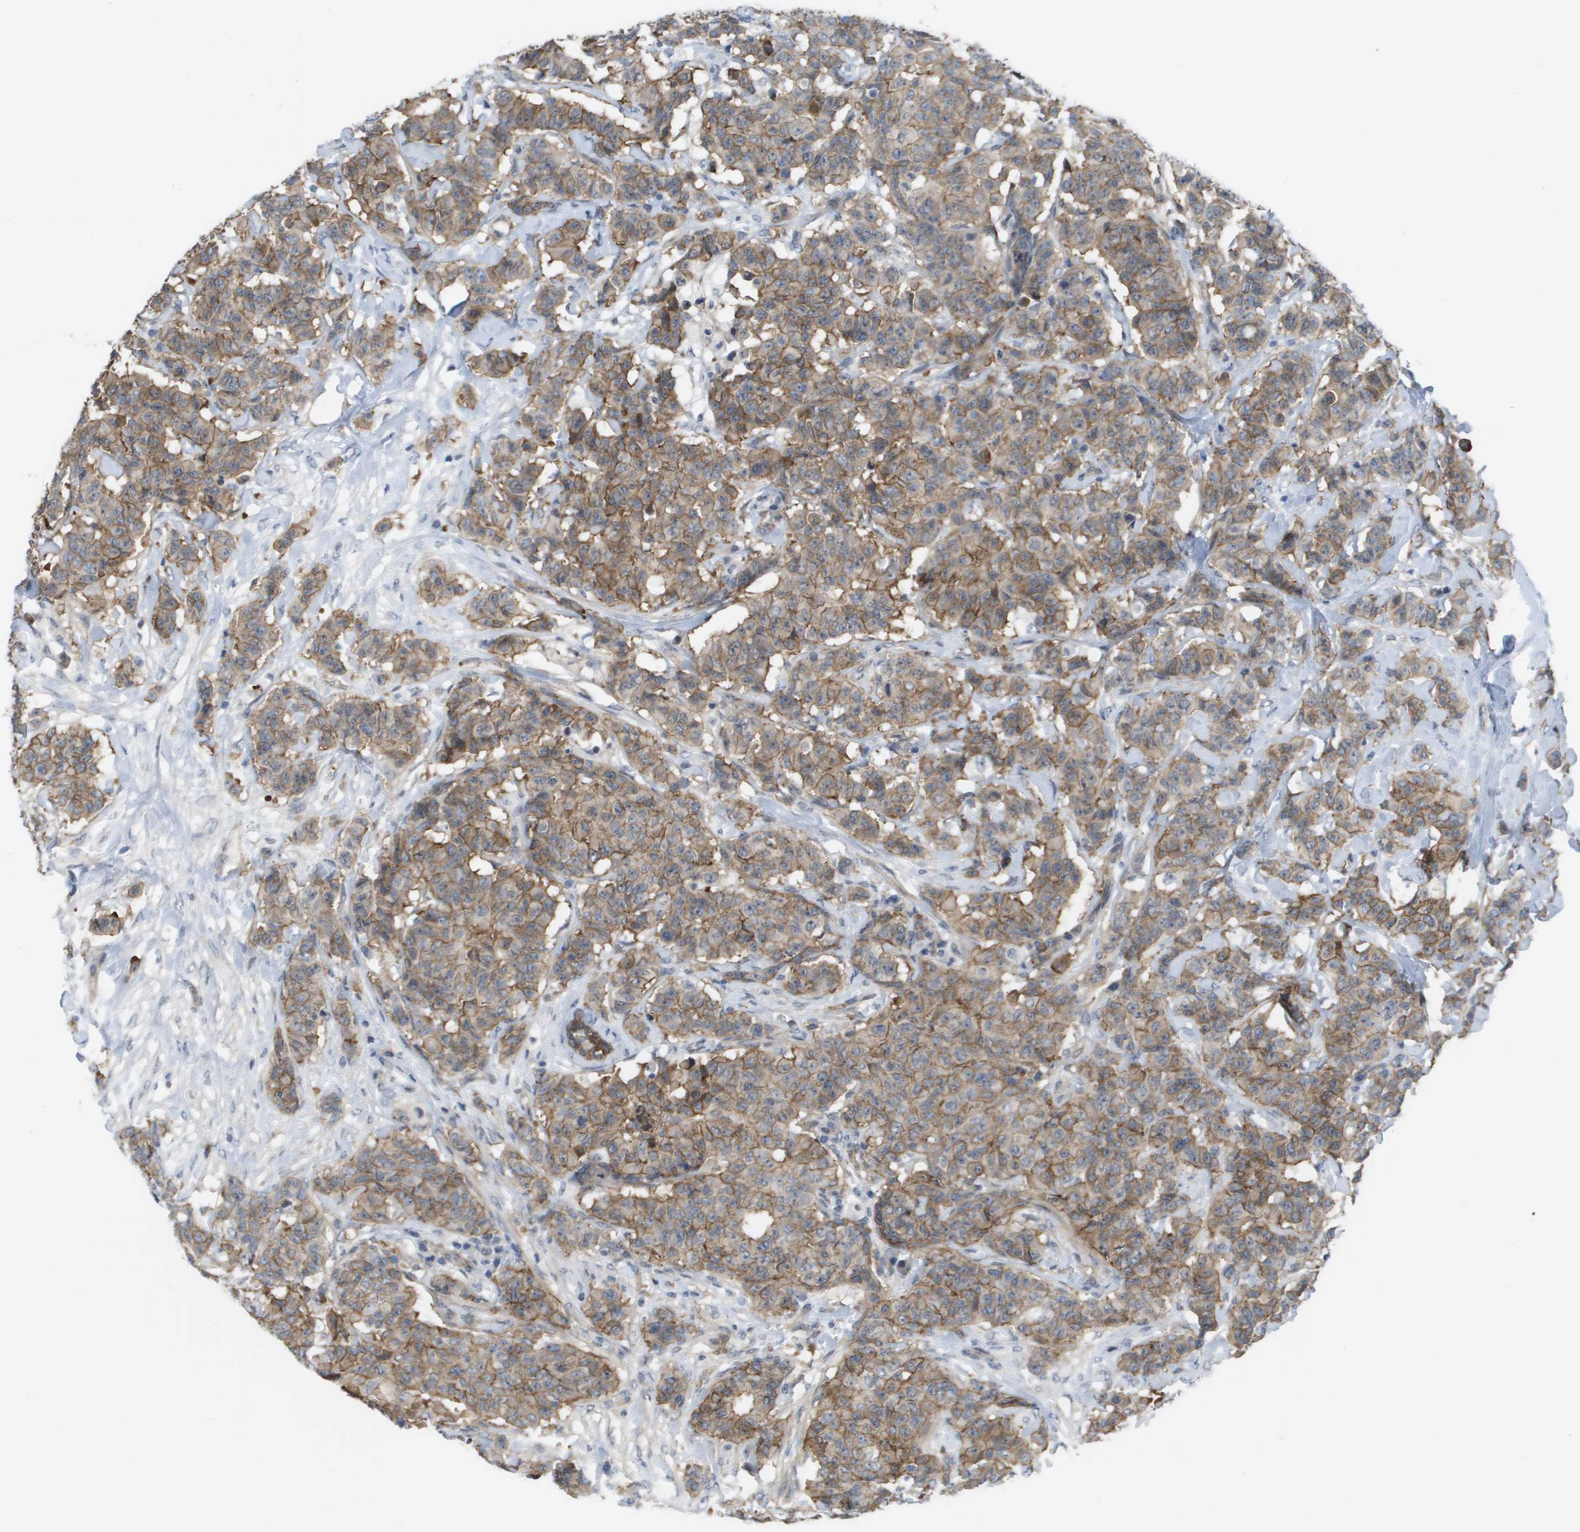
{"staining": {"intensity": "moderate", "quantity": ">75%", "location": "cytoplasmic/membranous"}, "tissue": "breast cancer", "cell_type": "Tumor cells", "image_type": "cancer", "snomed": [{"axis": "morphology", "description": "Normal tissue, NOS"}, {"axis": "morphology", "description": "Duct carcinoma"}, {"axis": "topography", "description": "Breast"}], "caption": "Immunohistochemical staining of human breast cancer reveals moderate cytoplasmic/membranous protein expression in about >75% of tumor cells. (Stains: DAB (3,3'-diaminobenzidine) in brown, nuclei in blue, Microscopy: brightfield microscopy at high magnification).", "gene": "MTARC2", "patient": {"sex": "female", "age": 40}}